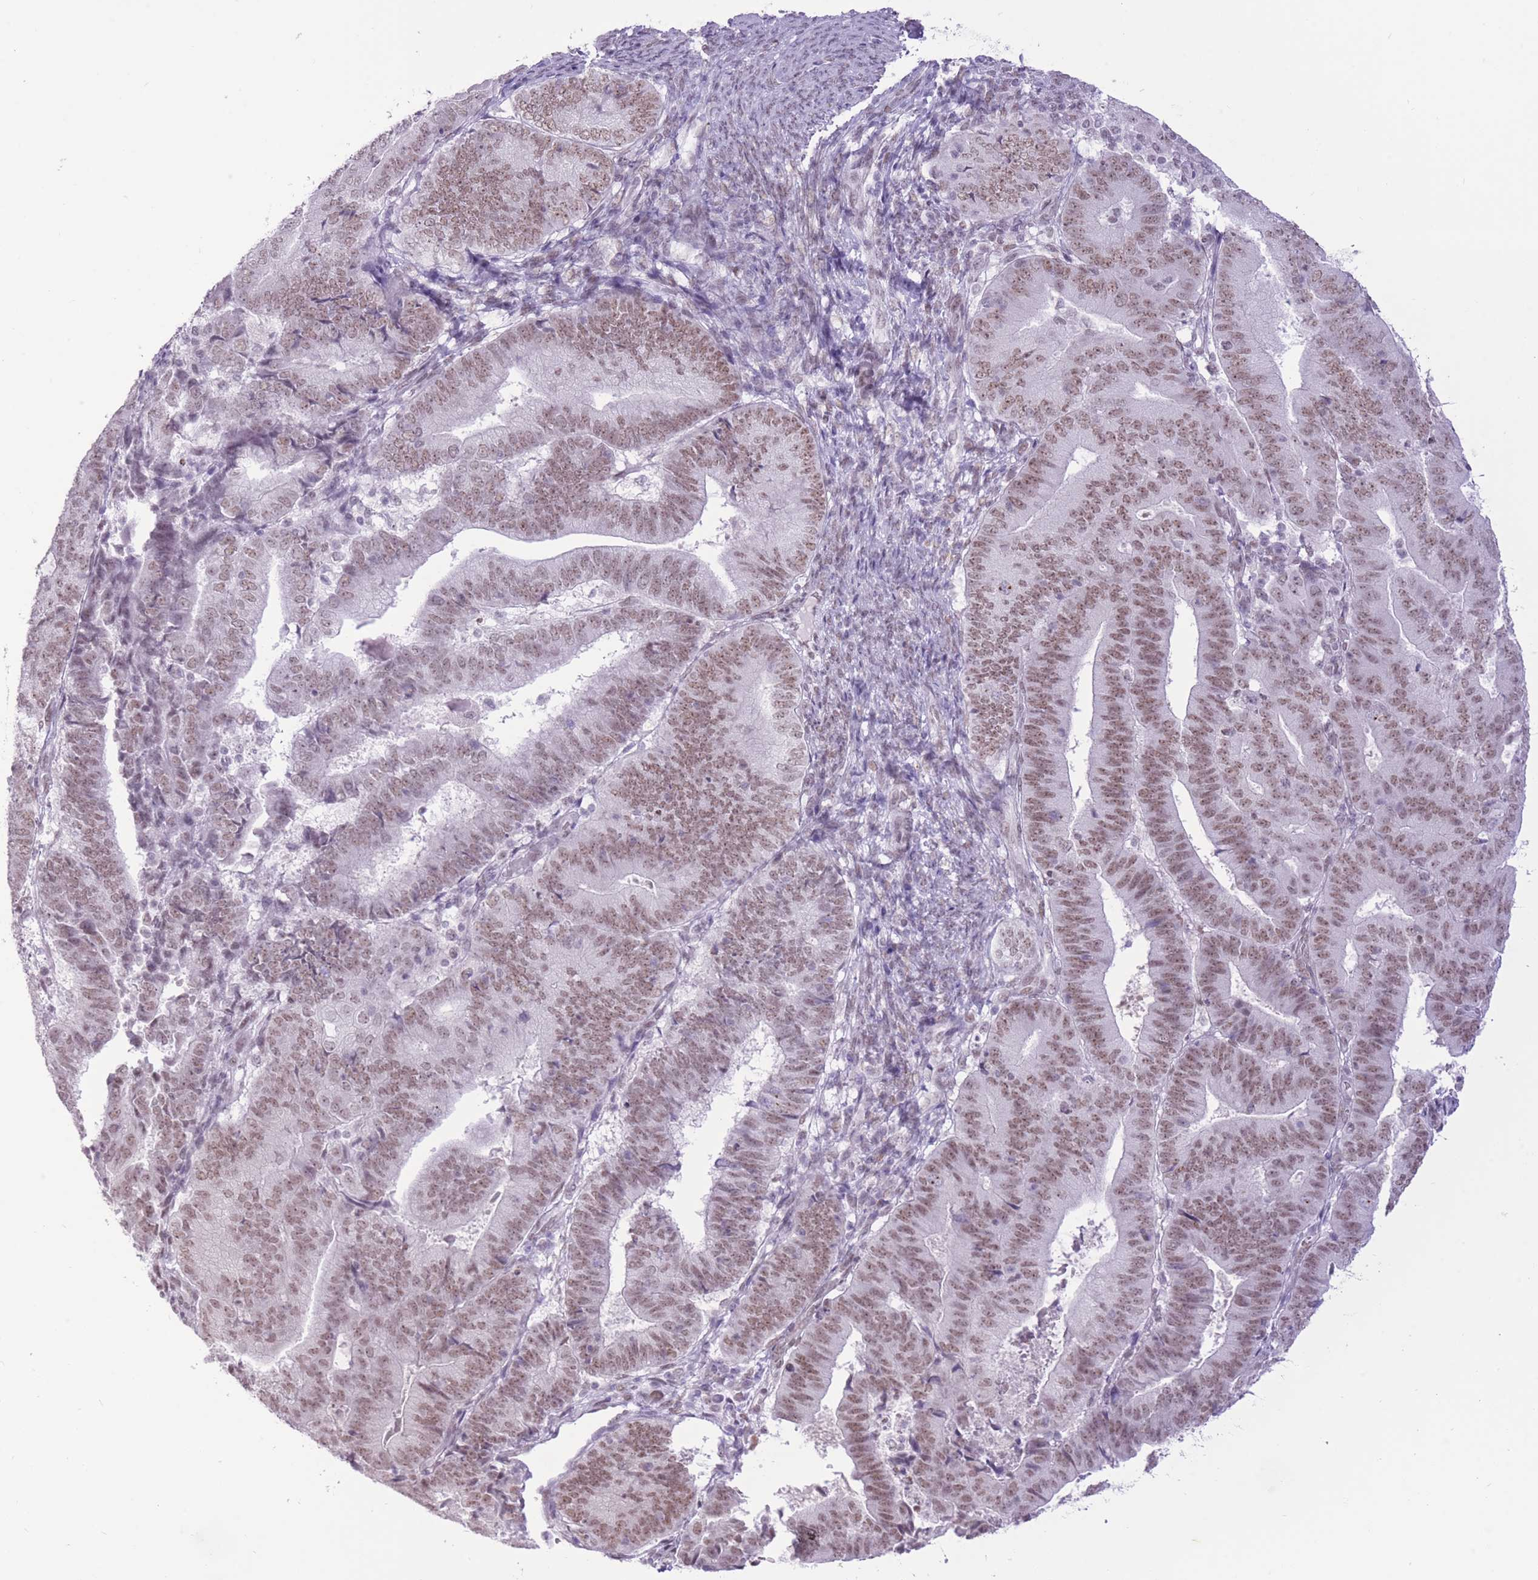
{"staining": {"intensity": "moderate", "quantity": ">75%", "location": "nuclear"}, "tissue": "endometrial cancer", "cell_type": "Tumor cells", "image_type": "cancer", "snomed": [{"axis": "morphology", "description": "Adenocarcinoma, NOS"}, {"axis": "topography", "description": "Endometrium"}], "caption": "Human endometrial cancer stained for a protein (brown) reveals moderate nuclear positive positivity in approximately >75% of tumor cells.", "gene": "ZBED5", "patient": {"sex": "female", "age": 70}}